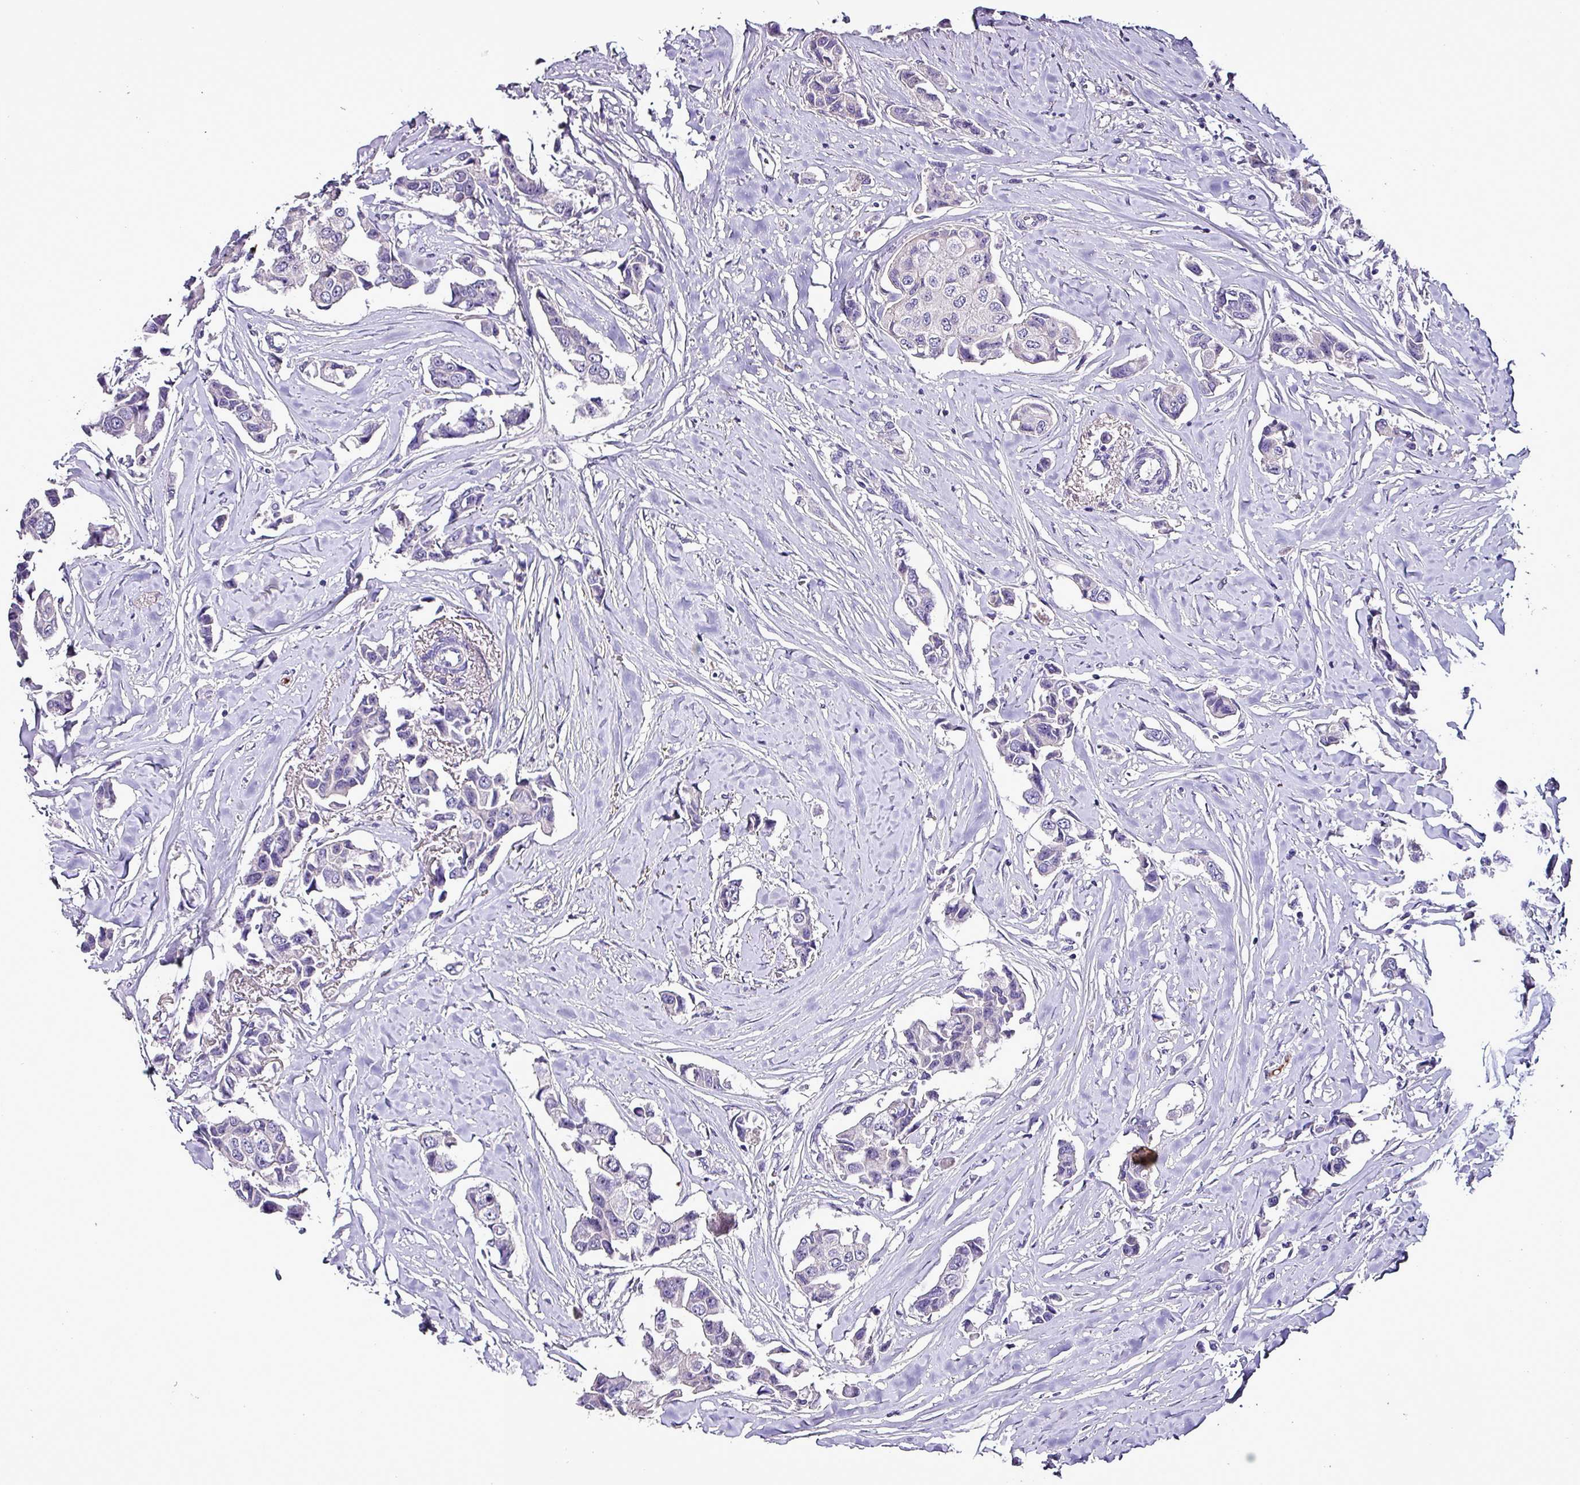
{"staining": {"intensity": "weak", "quantity": "<25%", "location": "cytoplasmic/membranous"}, "tissue": "breast cancer", "cell_type": "Tumor cells", "image_type": "cancer", "snomed": [{"axis": "morphology", "description": "Duct carcinoma"}, {"axis": "topography", "description": "Breast"}], "caption": "An IHC micrograph of breast invasive ductal carcinoma is shown. There is no staining in tumor cells of breast invasive ductal carcinoma. (DAB IHC, high magnification).", "gene": "HP", "patient": {"sex": "female", "age": 80}}